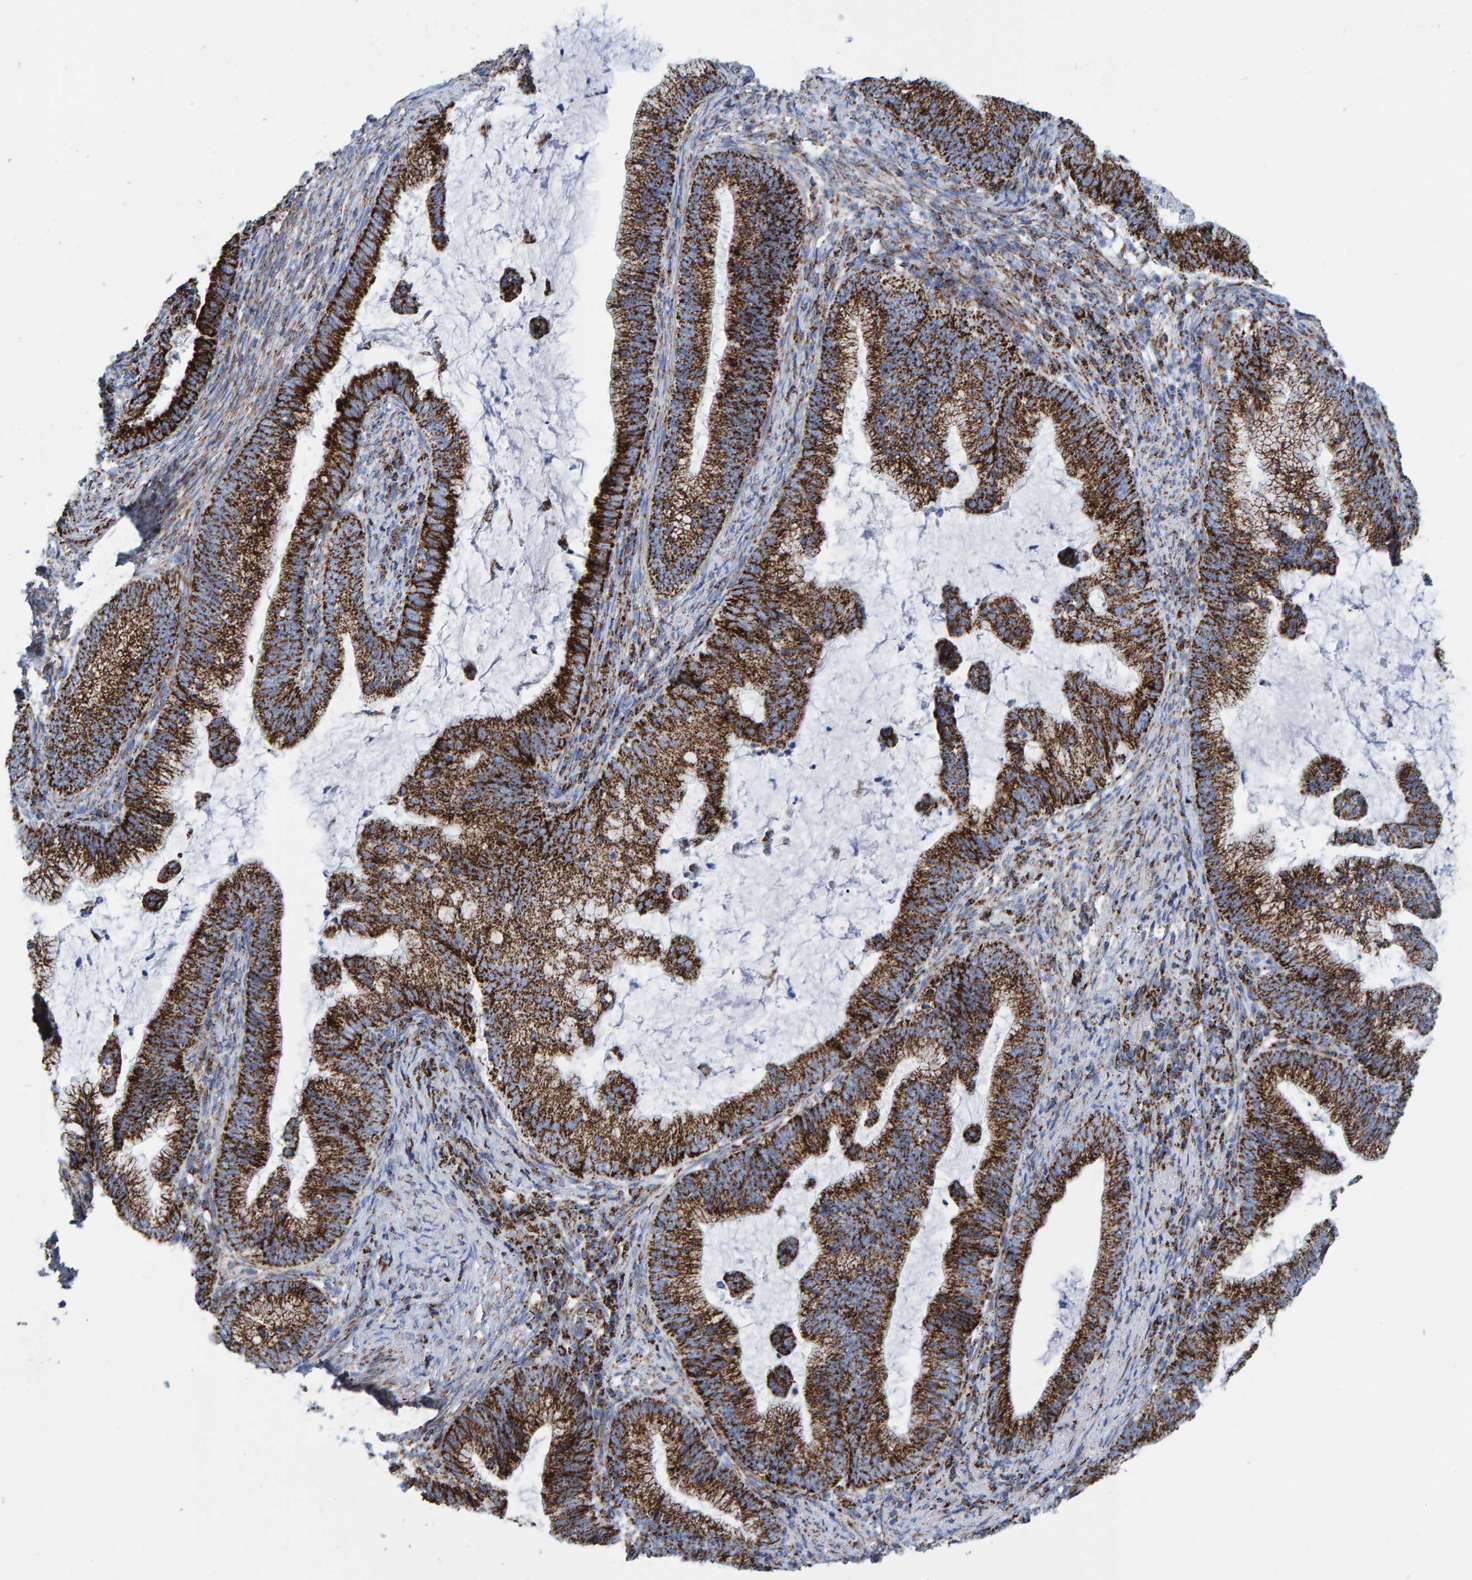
{"staining": {"intensity": "strong", "quantity": ">75%", "location": "cytoplasmic/membranous"}, "tissue": "cervical cancer", "cell_type": "Tumor cells", "image_type": "cancer", "snomed": [{"axis": "morphology", "description": "Adenocarcinoma, NOS"}, {"axis": "topography", "description": "Cervix"}], "caption": "The histopathology image reveals staining of cervical cancer, revealing strong cytoplasmic/membranous protein staining (brown color) within tumor cells. The protein is shown in brown color, while the nuclei are stained blue.", "gene": "ENSG00000262660", "patient": {"sex": "female", "age": 36}}